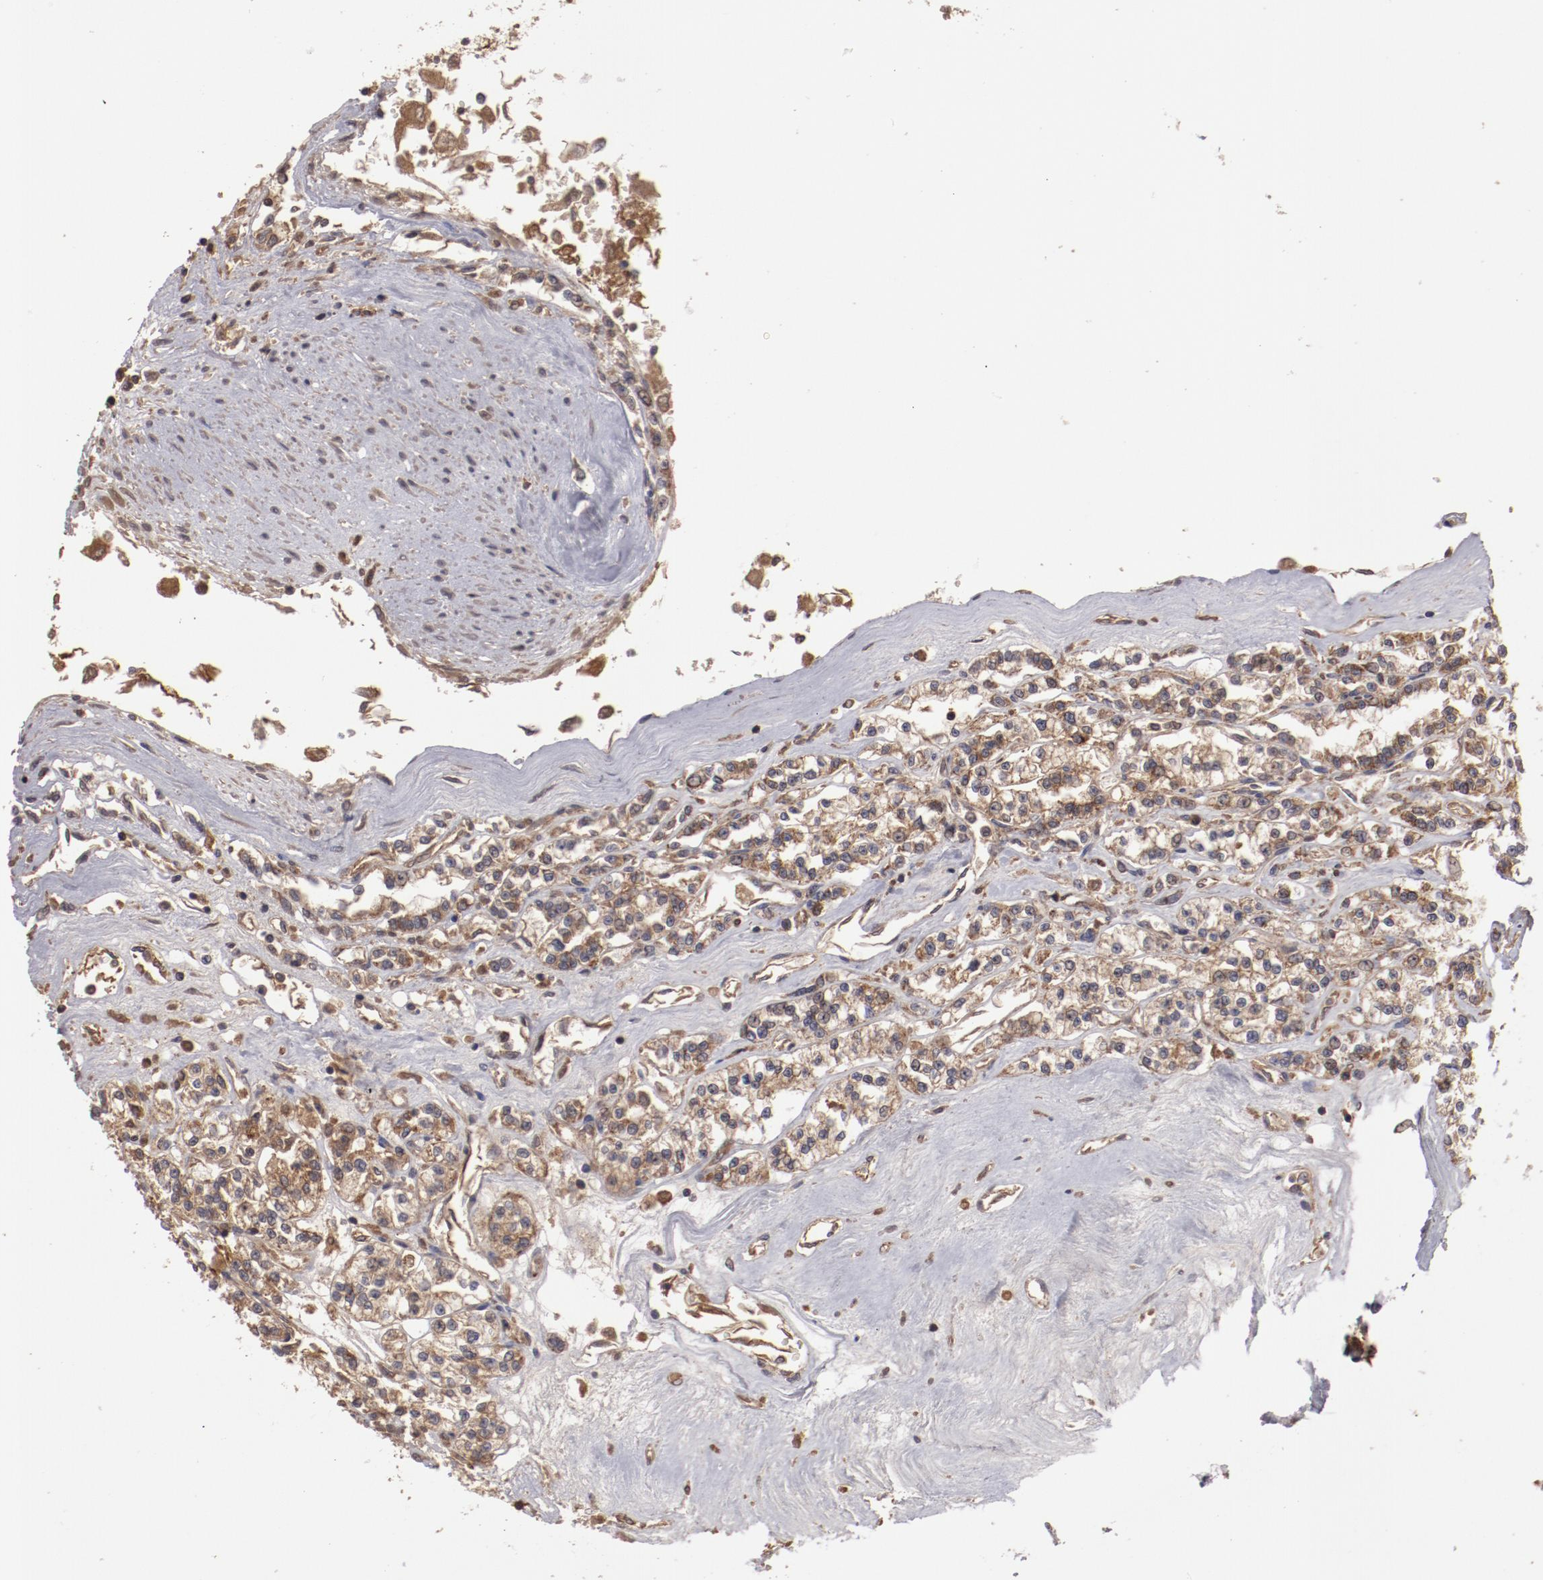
{"staining": {"intensity": "moderate", "quantity": ">75%", "location": "cytoplasmic/membranous"}, "tissue": "renal cancer", "cell_type": "Tumor cells", "image_type": "cancer", "snomed": [{"axis": "morphology", "description": "Adenocarcinoma, NOS"}, {"axis": "topography", "description": "Kidney"}], "caption": "IHC photomicrograph of human adenocarcinoma (renal) stained for a protein (brown), which displays medium levels of moderate cytoplasmic/membranous positivity in about >75% of tumor cells.", "gene": "RPS6KA6", "patient": {"sex": "female", "age": 76}}